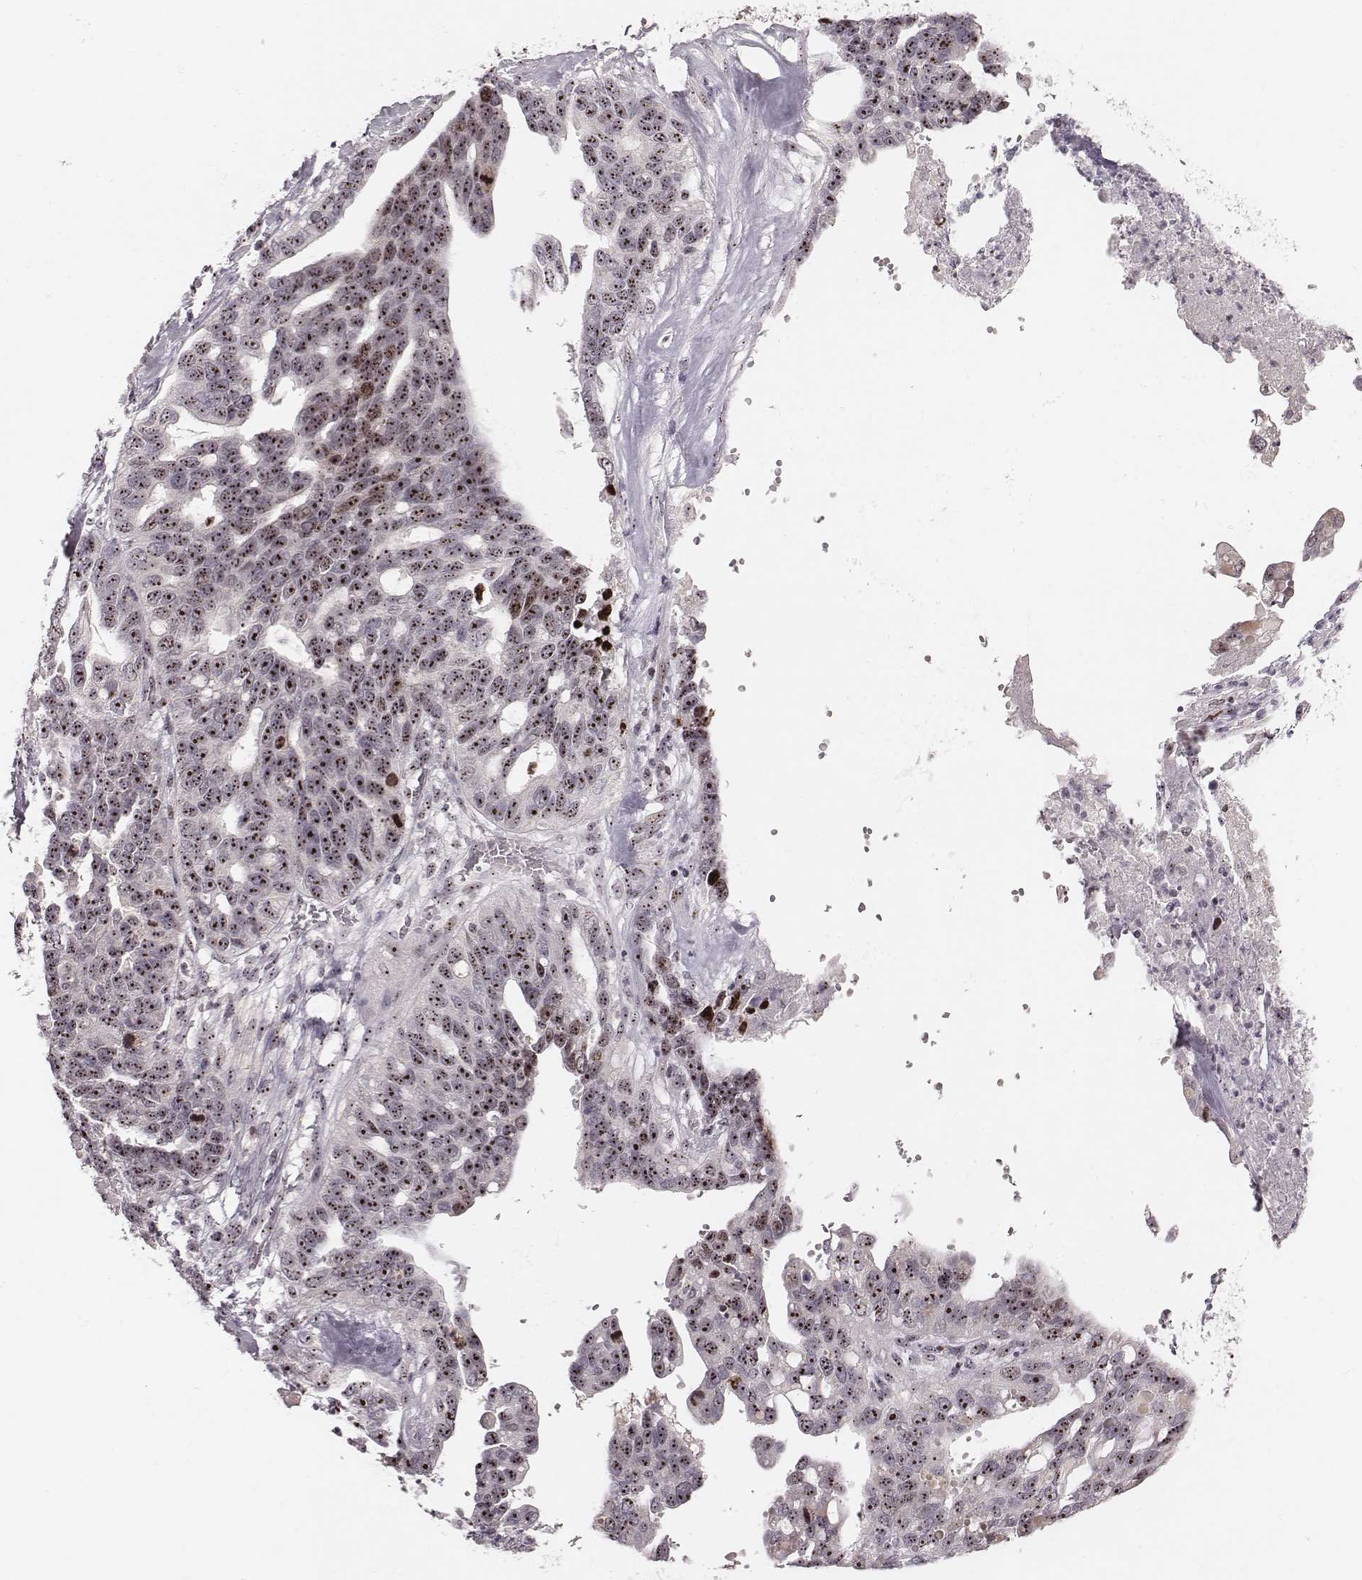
{"staining": {"intensity": "moderate", "quantity": ">75%", "location": "nuclear"}, "tissue": "ovarian cancer", "cell_type": "Tumor cells", "image_type": "cancer", "snomed": [{"axis": "morphology", "description": "Cystadenocarcinoma, serous, NOS"}, {"axis": "topography", "description": "Ovary"}], "caption": "Immunohistochemical staining of human ovarian serous cystadenocarcinoma displays medium levels of moderate nuclear staining in approximately >75% of tumor cells.", "gene": "NOP56", "patient": {"sex": "female", "age": 69}}